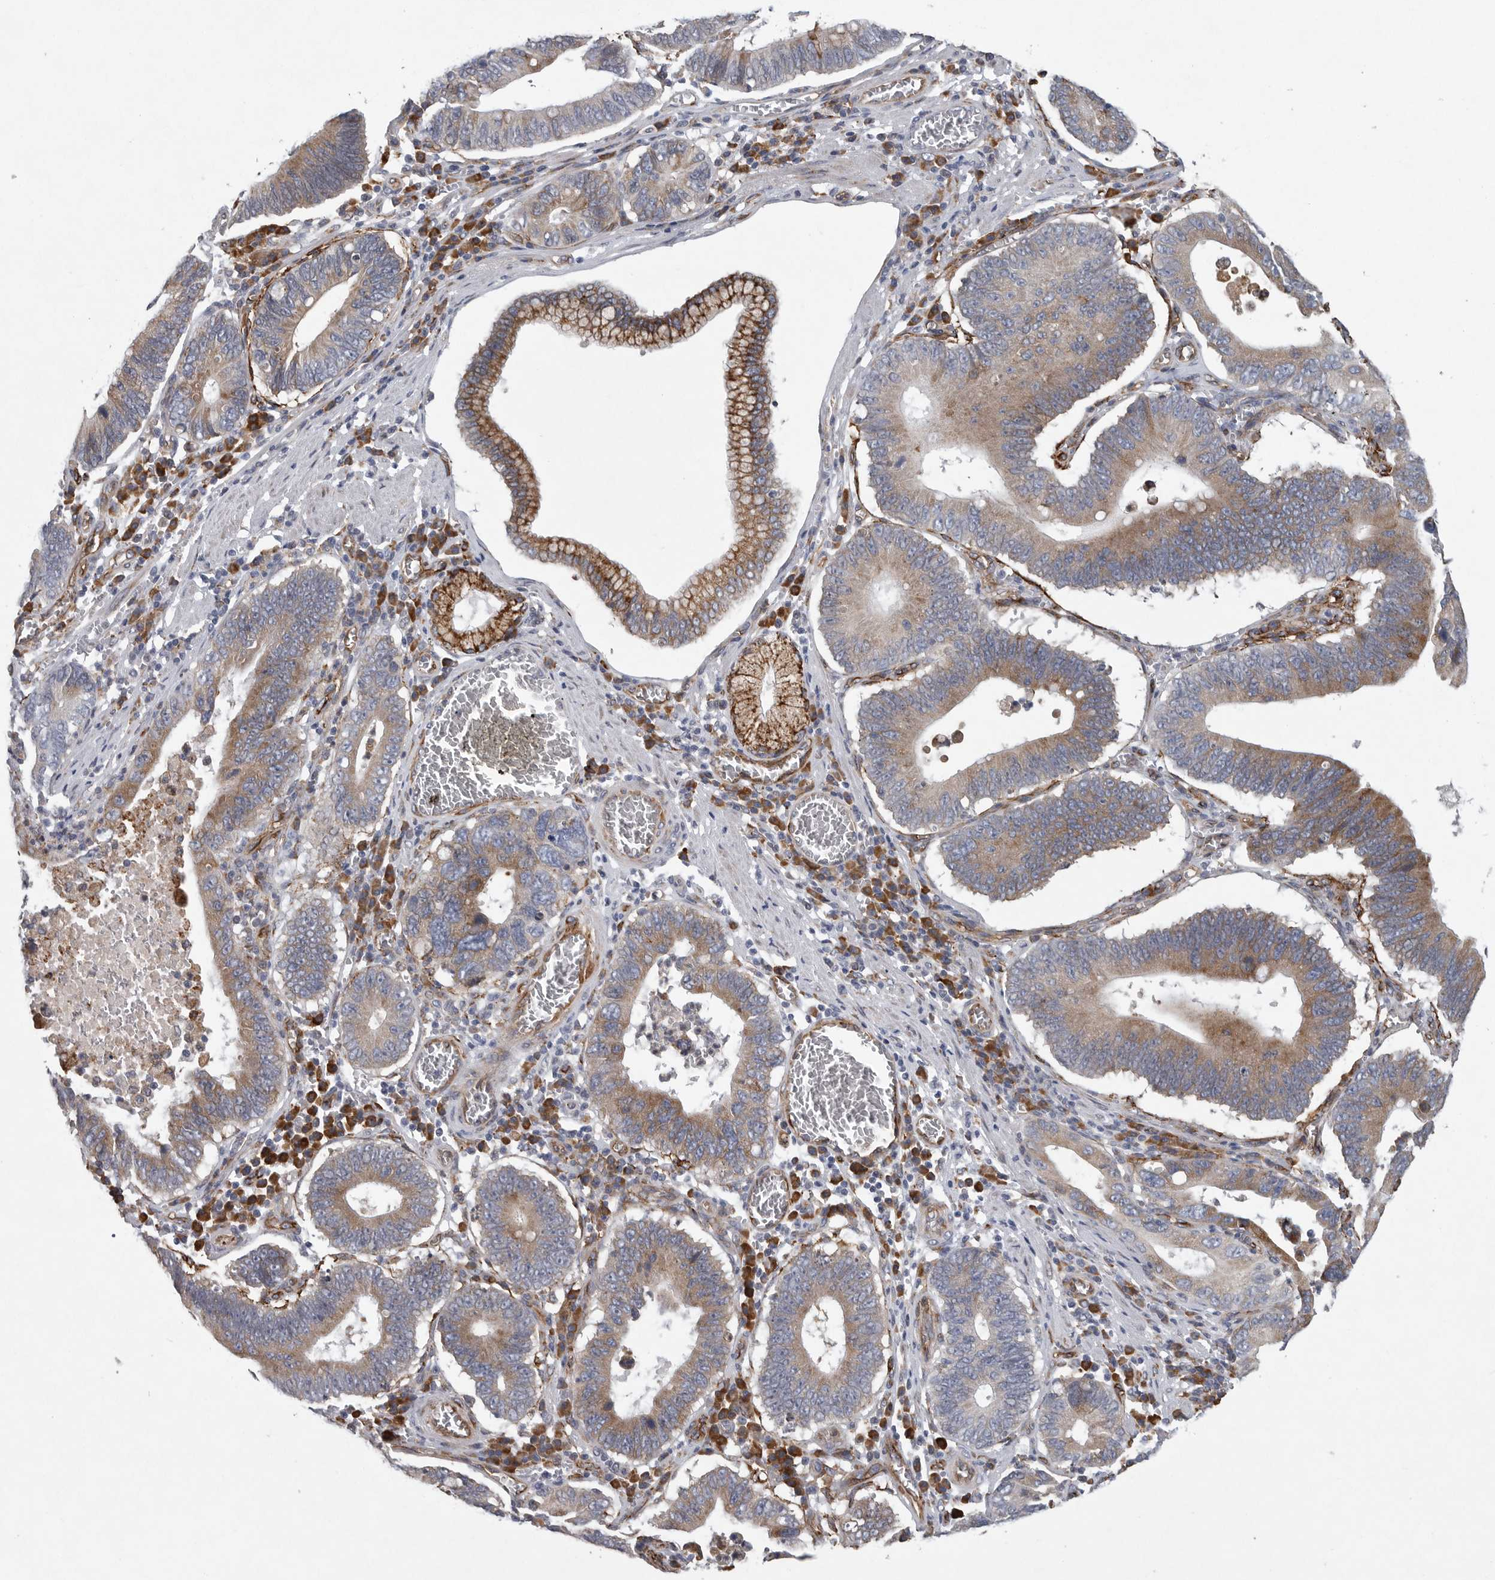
{"staining": {"intensity": "moderate", "quantity": ">75%", "location": "cytoplasmic/membranous"}, "tissue": "stomach cancer", "cell_type": "Tumor cells", "image_type": "cancer", "snomed": [{"axis": "morphology", "description": "Adenocarcinoma, NOS"}, {"axis": "topography", "description": "Stomach"}, {"axis": "topography", "description": "Gastric cardia"}], "caption": "A histopathology image of human stomach adenocarcinoma stained for a protein demonstrates moderate cytoplasmic/membranous brown staining in tumor cells.", "gene": "MINPP1", "patient": {"sex": "male", "age": 59}}